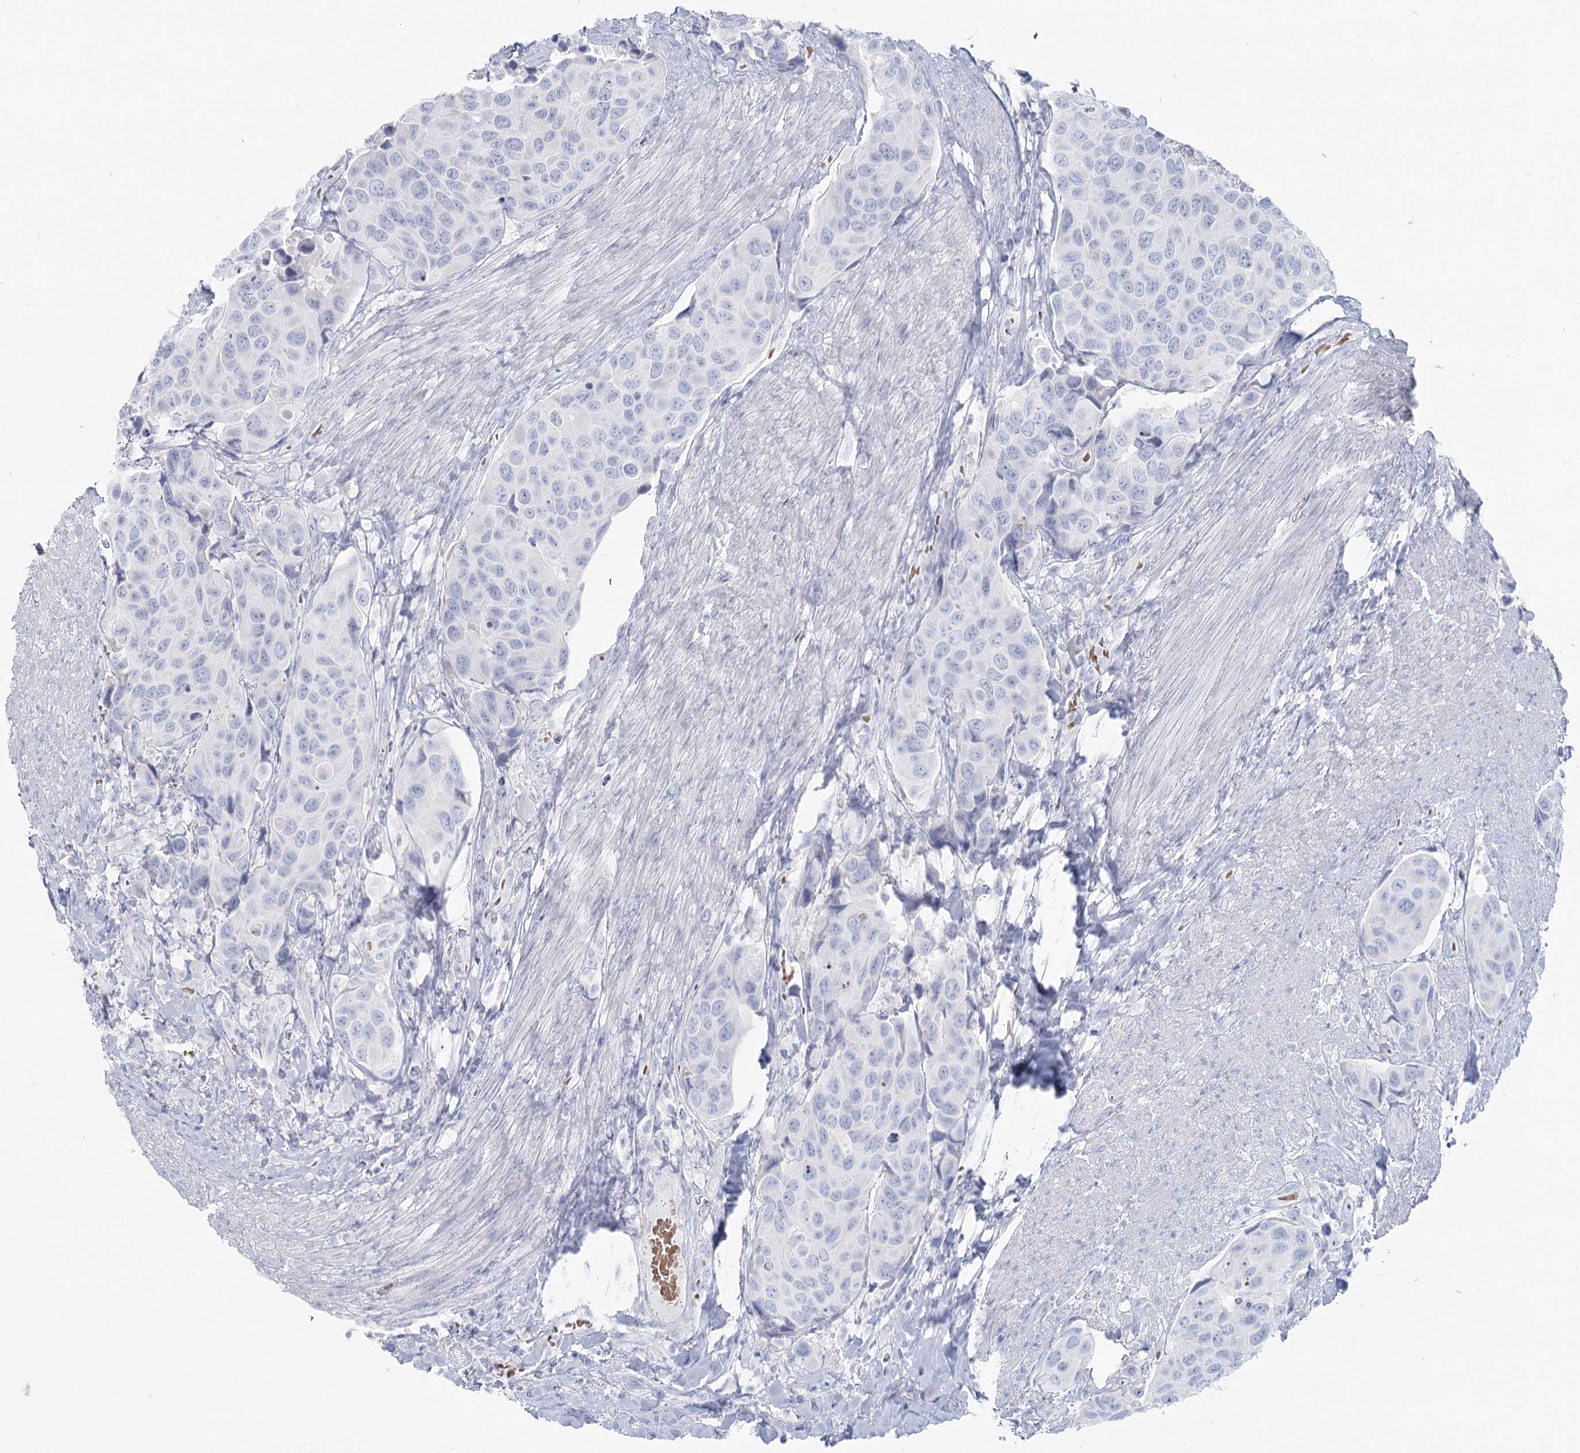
{"staining": {"intensity": "negative", "quantity": "none", "location": "none"}, "tissue": "urothelial cancer", "cell_type": "Tumor cells", "image_type": "cancer", "snomed": [{"axis": "morphology", "description": "Urothelial carcinoma, High grade"}, {"axis": "topography", "description": "Urinary bladder"}], "caption": "The IHC histopathology image has no significant staining in tumor cells of urothelial cancer tissue. (DAB (3,3'-diaminobenzidine) immunohistochemistry with hematoxylin counter stain).", "gene": "IFIT5", "patient": {"sex": "male", "age": 74}}